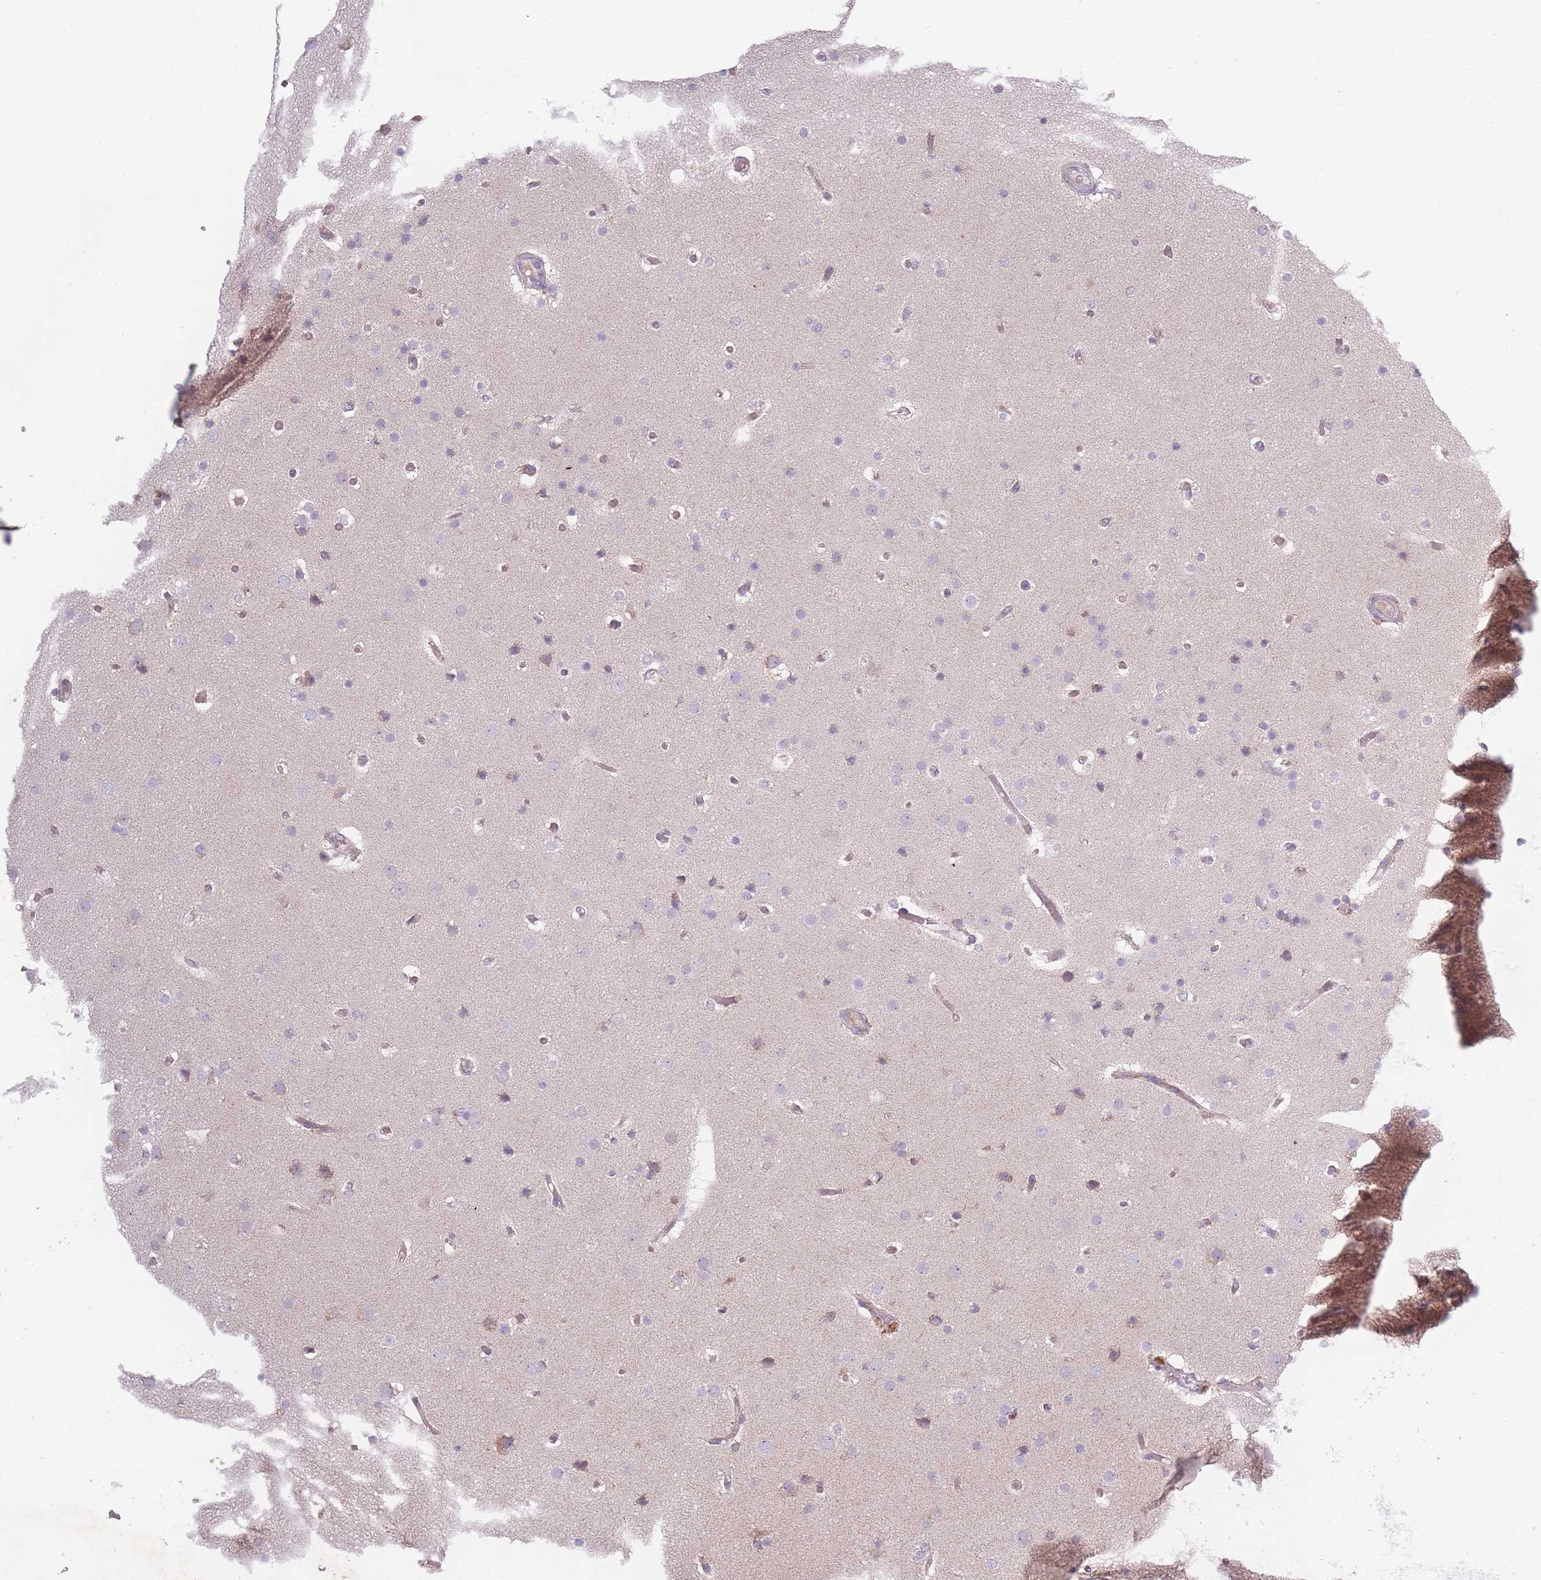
{"staining": {"intensity": "negative", "quantity": "none", "location": "none"}, "tissue": "glioma", "cell_type": "Tumor cells", "image_type": "cancer", "snomed": [{"axis": "morphology", "description": "Glioma, malignant, High grade"}, {"axis": "topography", "description": "Cerebral cortex"}], "caption": "Protein analysis of glioma displays no significant positivity in tumor cells.", "gene": "PEX11B", "patient": {"sex": "female", "age": 36}}